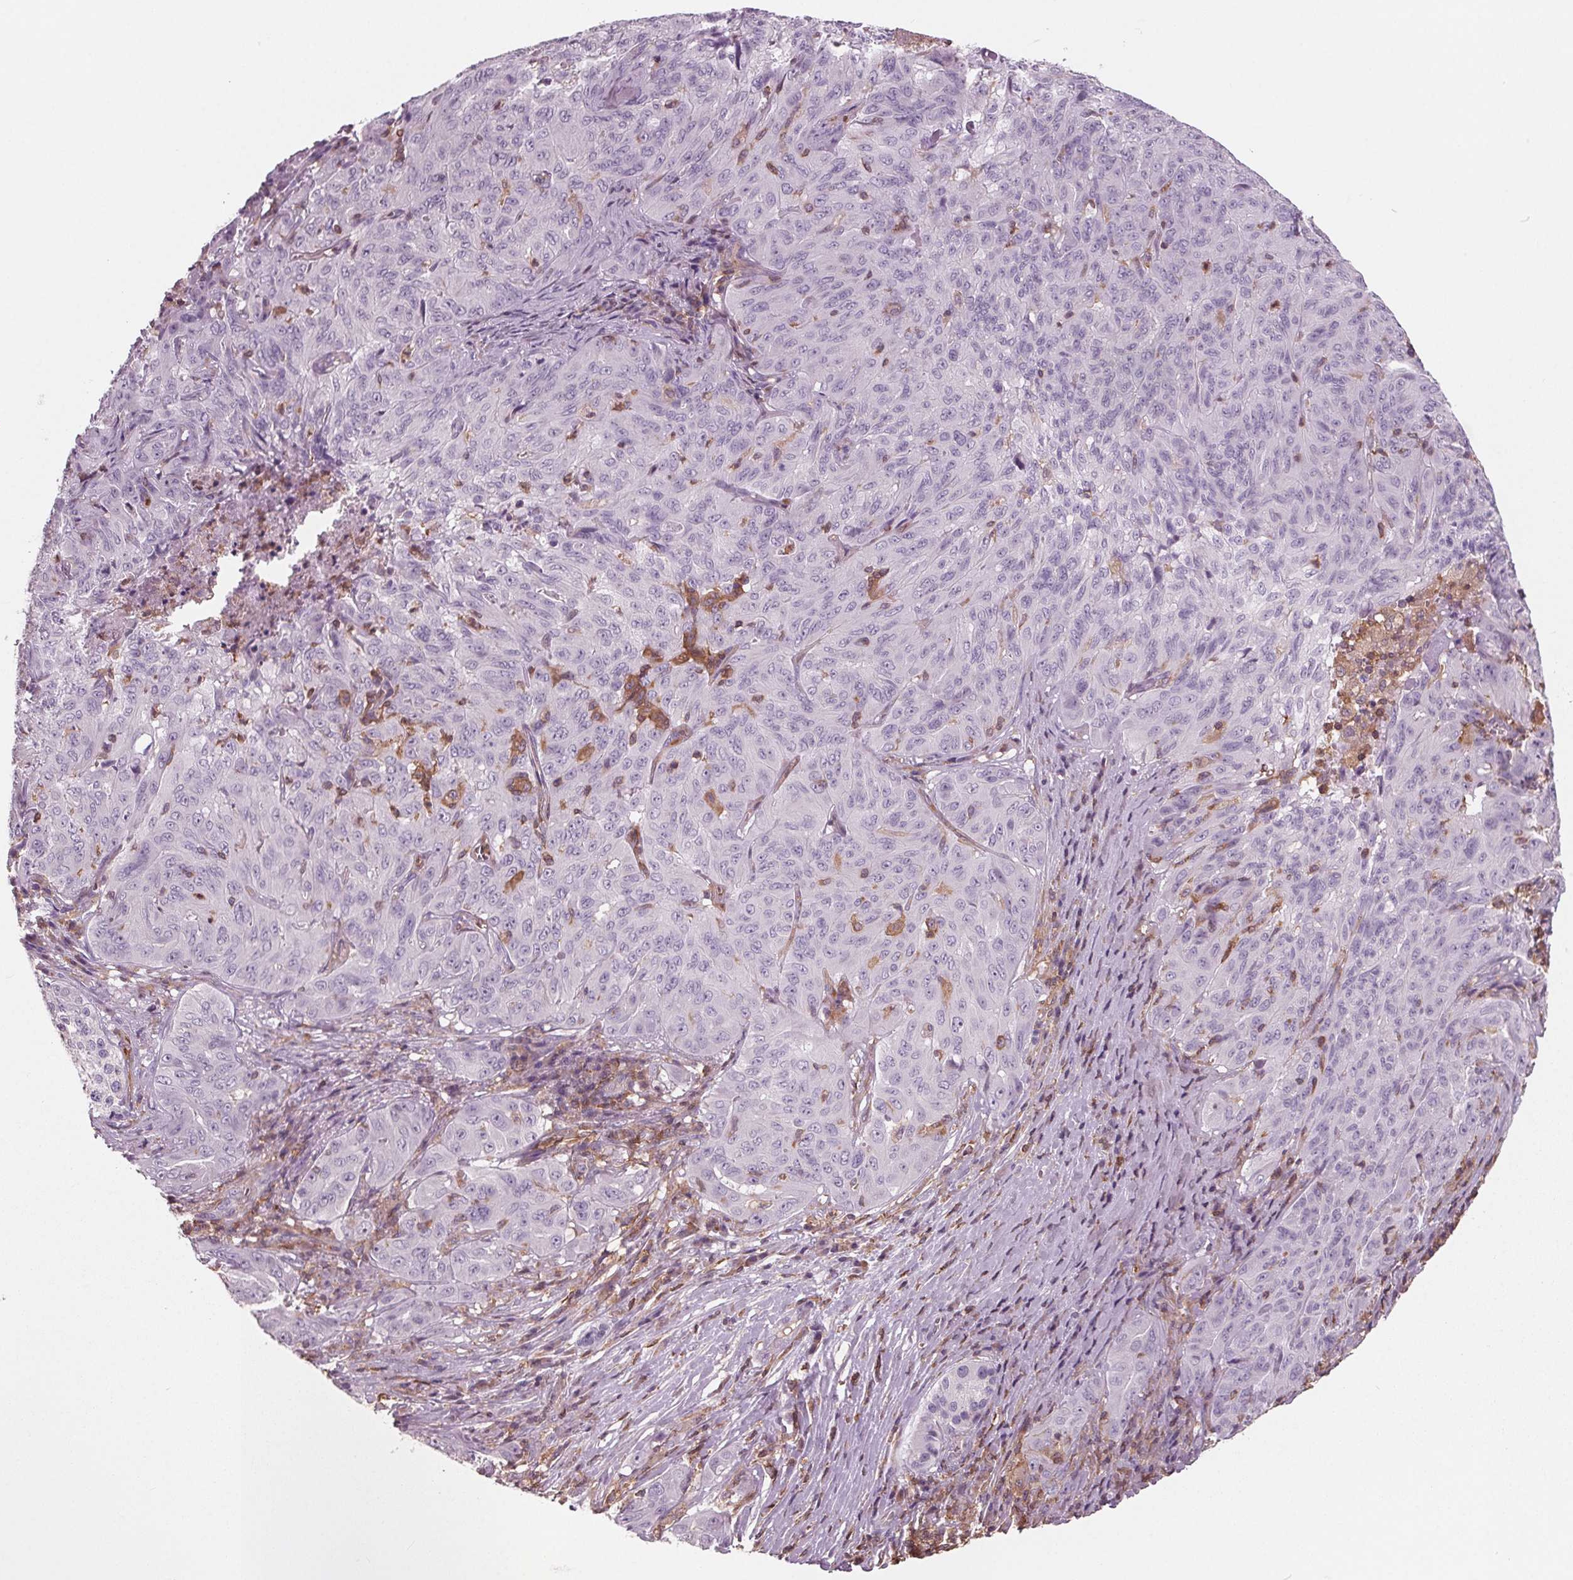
{"staining": {"intensity": "negative", "quantity": "none", "location": "none"}, "tissue": "pancreatic cancer", "cell_type": "Tumor cells", "image_type": "cancer", "snomed": [{"axis": "morphology", "description": "Adenocarcinoma, NOS"}, {"axis": "topography", "description": "Pancreas"}], "caption": "A high-resolution micrograph shows immunohistochemistry (IHC) staining of pancreatic cancer, which demonstrates no significant positivity in tumor cells. The staining was performed using DAB (3,3'-diaminobenzidine) to visualize the protein expression in brown, while the nuclei were stained in blue with hematoxylin (Magnification: 20x).", "gene": "ARHGAP25", "patient": {"sex": "male", "age": 63}}